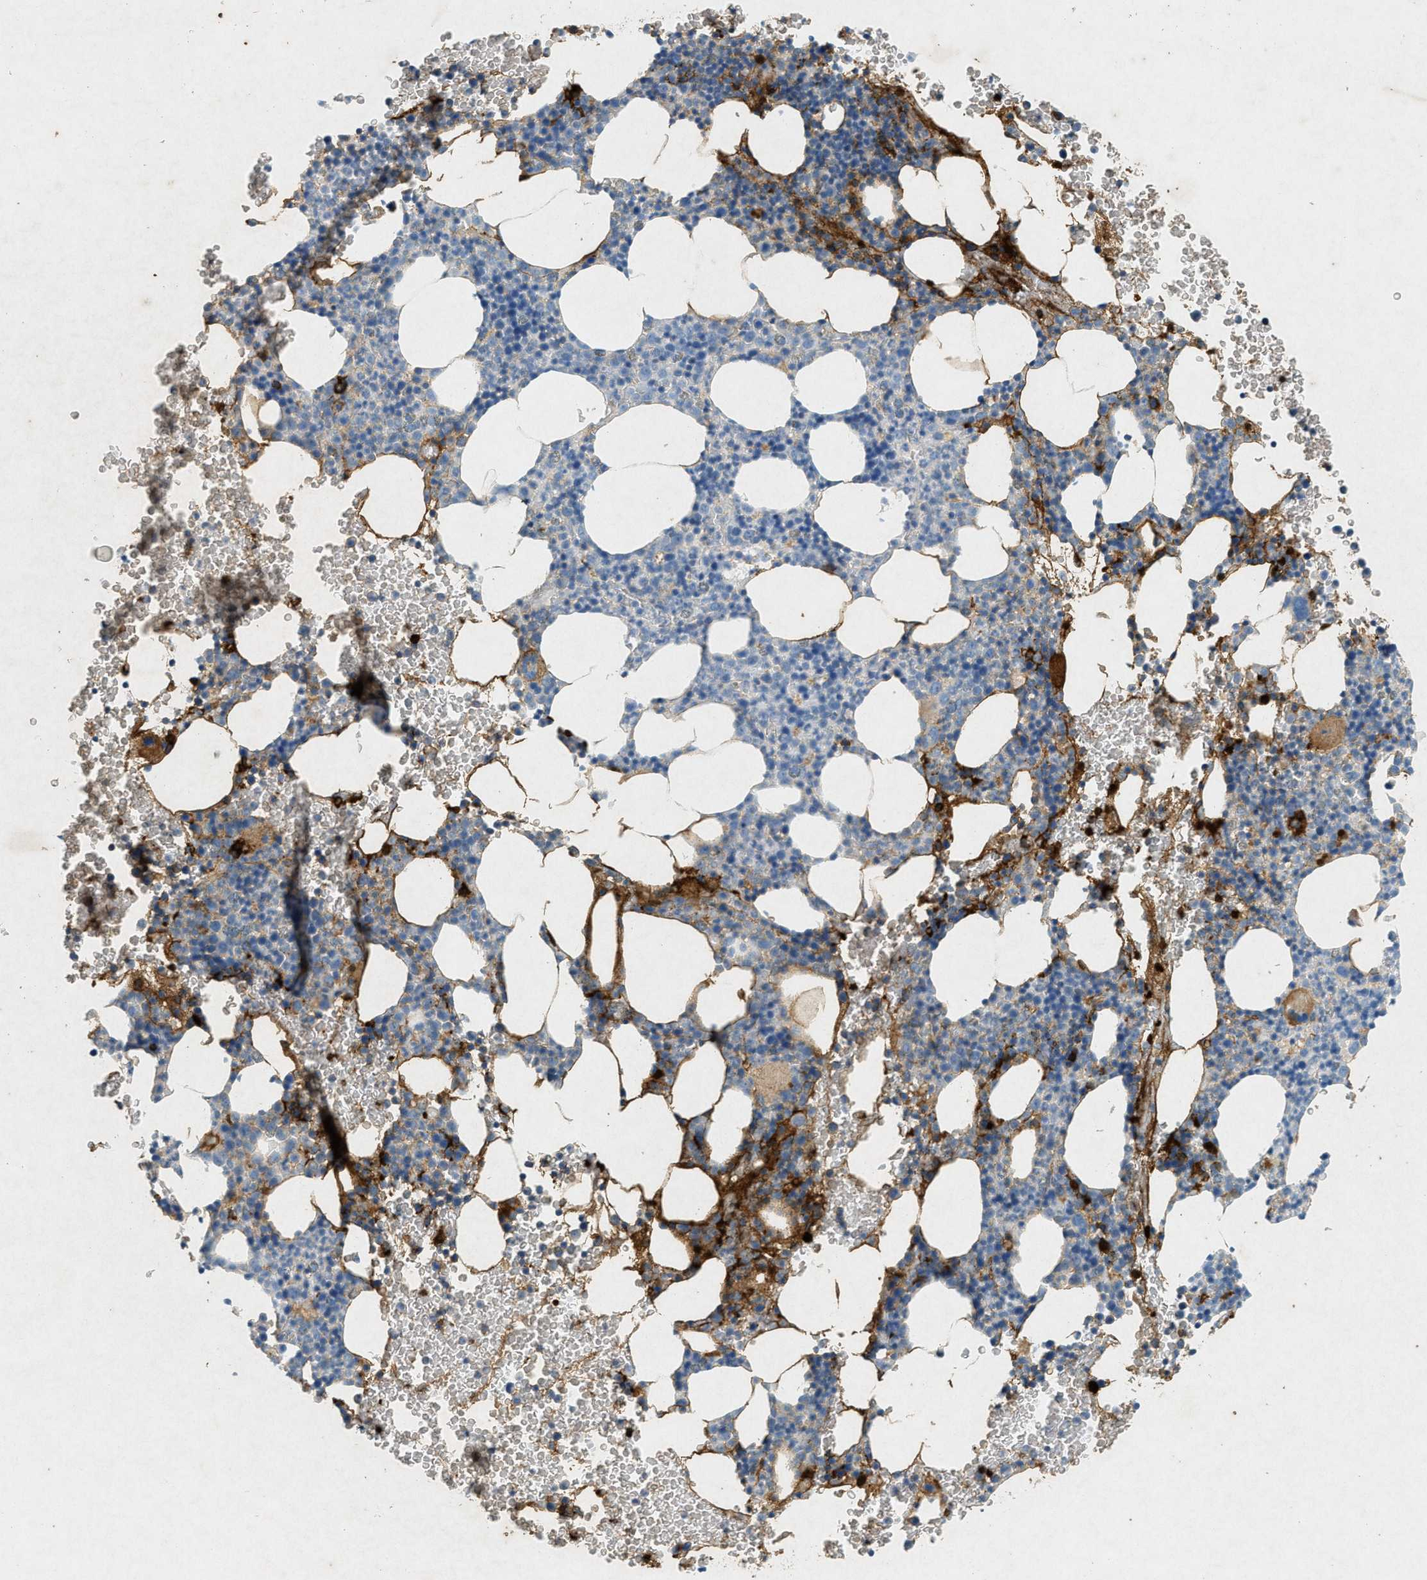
{"staining": {"intensity": "moderate", "quantity": "25%-75%", "location": "cytoplasmic/membranous"}, "tissue": "bone marrow", "cell_type": "Hematopoietic cells", "image_type": "normal", "snomed": [{"axis": "morphology", "description": "Normal tissue, NOS"}, {"axis": "morphology", "description": "Inflammation, NOS"}, {"axis": "topography", "description": "Bone marrow"}], "caption": "A photomicrograph showing moderate cytoplasmic/membranous staining in about 25%-75% of hematopoietic cells in benign bone marrow, as visualized by brown immunohistochemical staining.", "gene": "F2", "patient": {"sex": "female", "age": 70}}